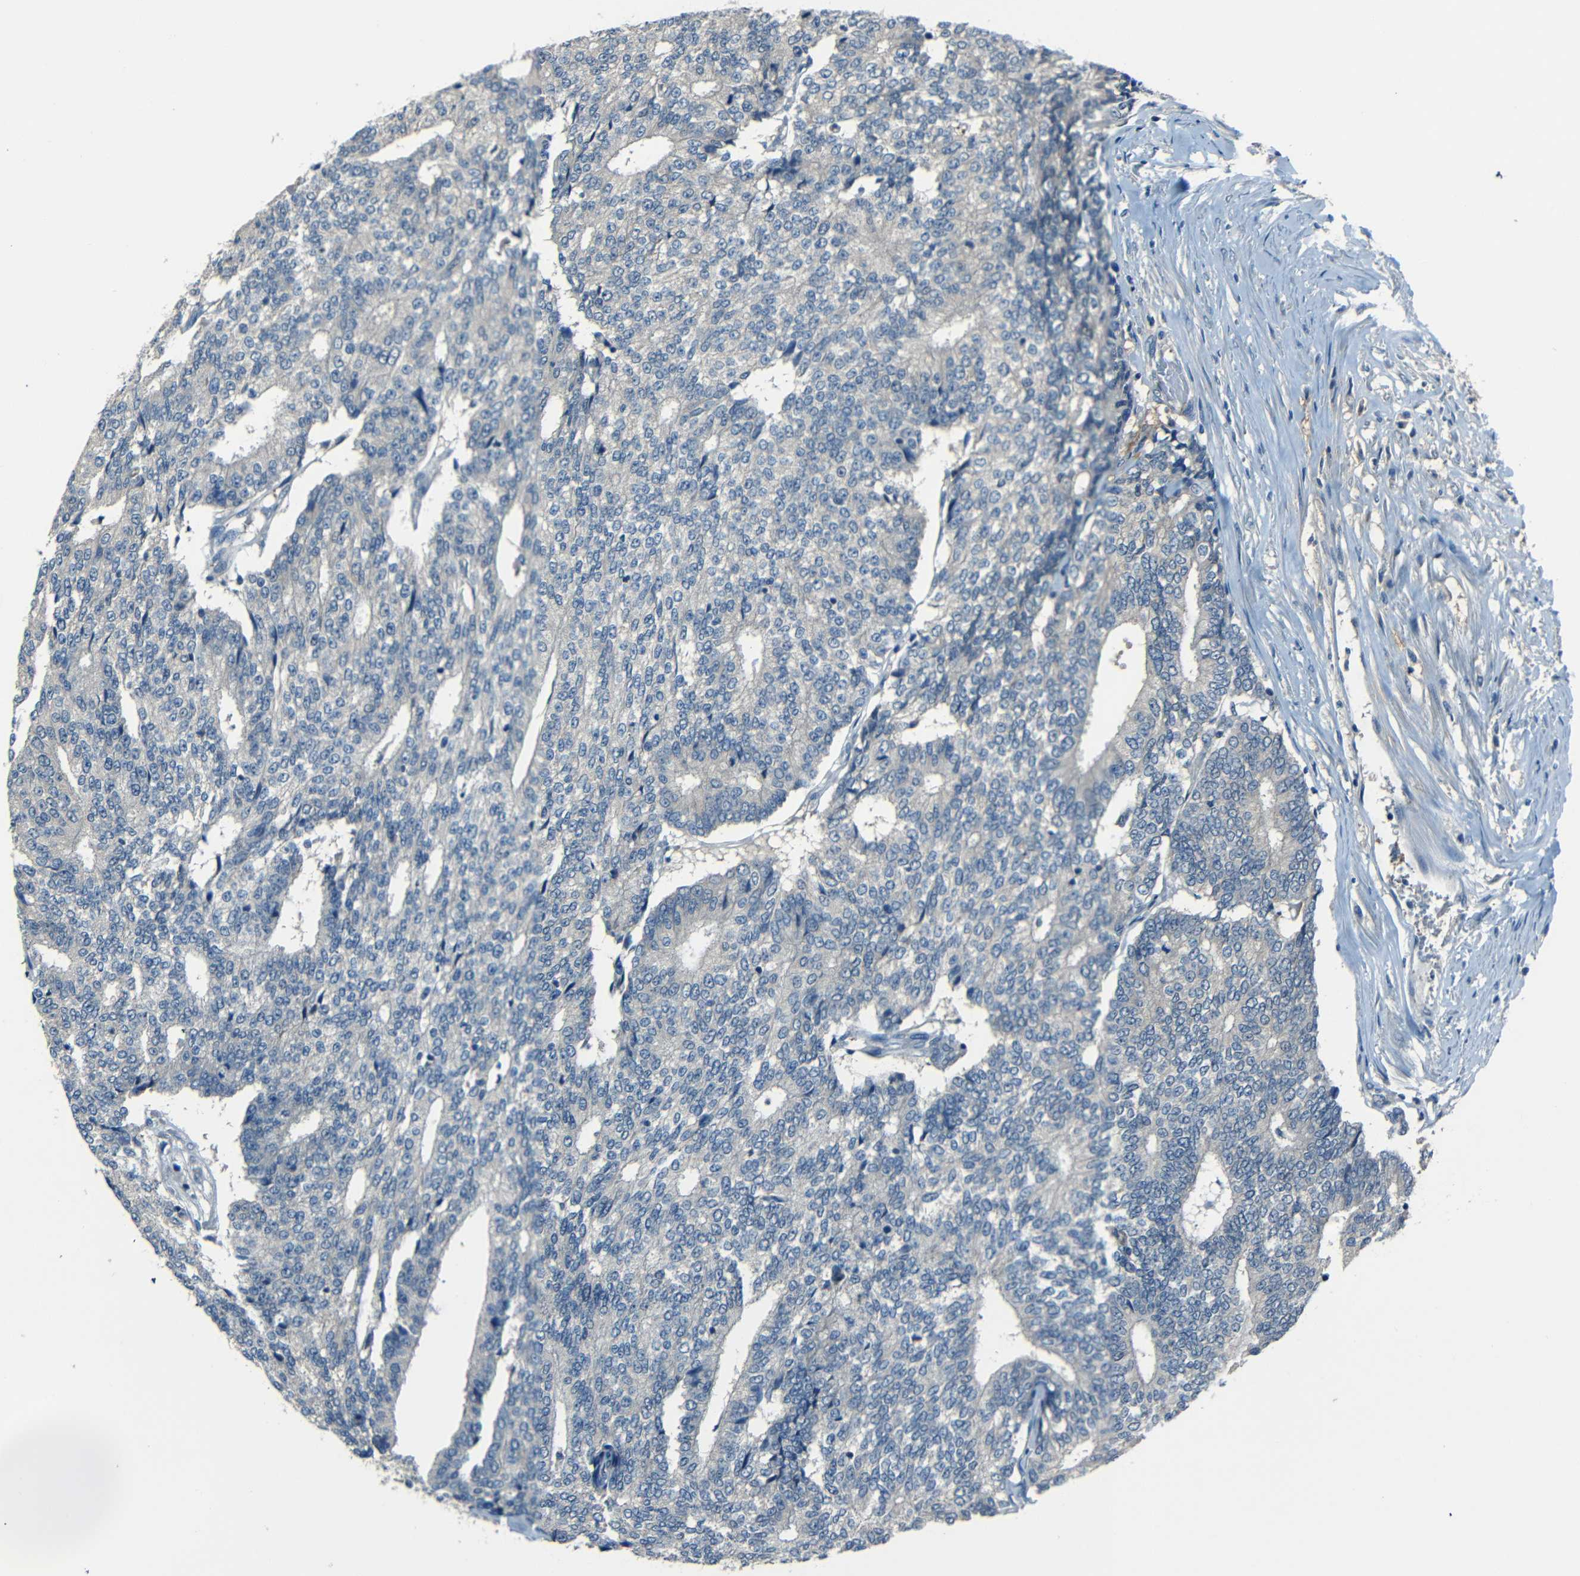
{"staining": {"intensity": "negative", "quantity": "none", "location": "none"}, "tissue": "prostate cancer", "cell_type": "Tumor cells", "image_type": "cancer", "snomed": [{"axis": "morphology", "description": "Normal tissue, NOS"}, {"axis": "morphology", "description": "Adenocarcinoma, High grade"}, {"axis": "topography", "description": "Prostate"}, {"axis": "topography", "description": "Seminal veicle"}], "caption": "Human prostate high-grade adenocarcinoma stained for a protein using IHC shows no expression in tumor cells.", "gene": "SLA", "patient": {"sex": "male", "age": 55}}